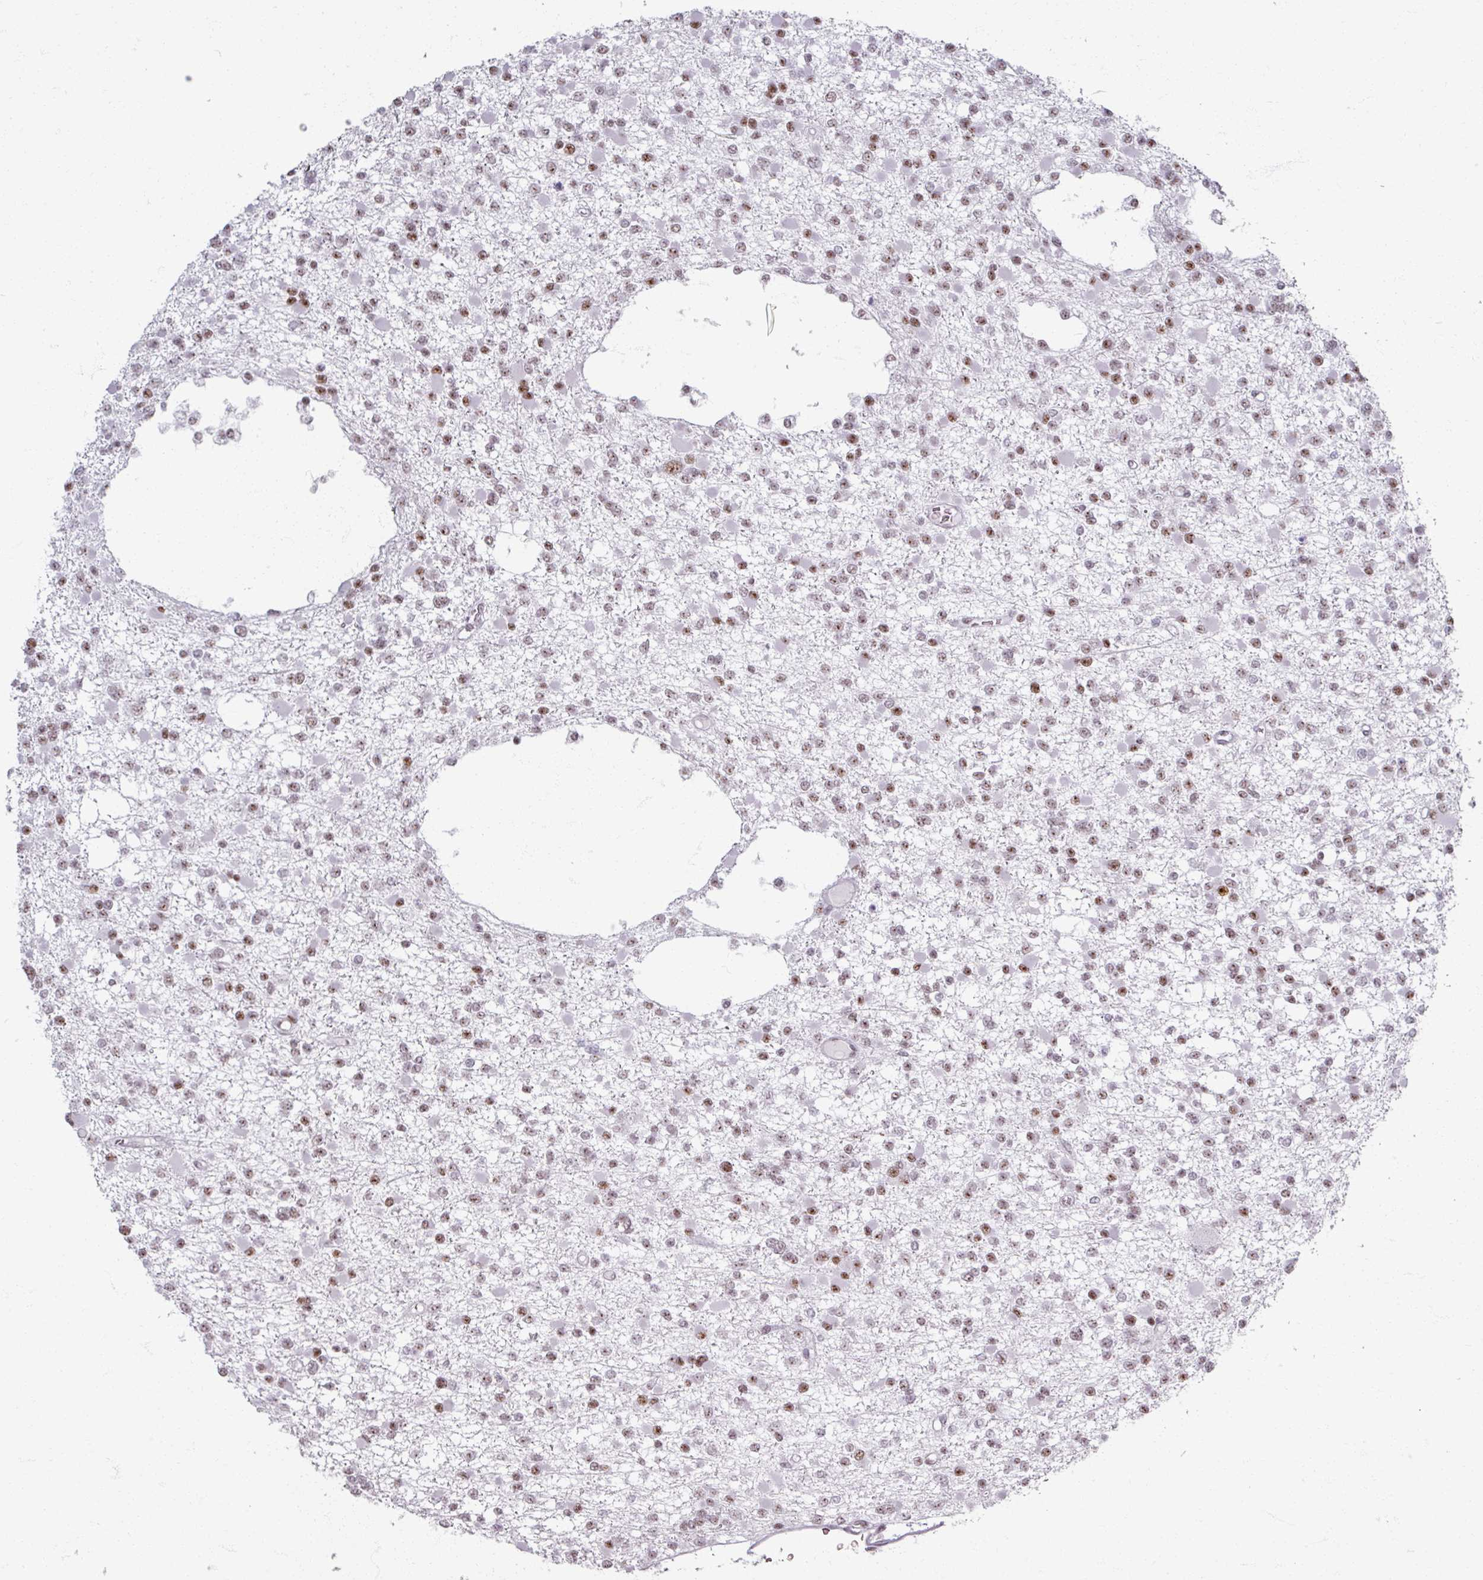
{"staining": {"intensity": "moderate", "quantity": ">75%", "location": "nuclear"}, "tissue": "glioma", "cell_type": "Tumor cells", "image_type": "cancer", "snomed": [{"axis": "morphology", "description": "Glioma, malignant, Low grade"}, {"axis": "topography", "description": "Brain"}], "caption": "This histopathology image demonstrates glioma stained with IHC to label a protein in brown. The nuclear of tumor cells show moderate positivity for the protein. Nuclei are counter-stained blue.", "gene": "ADAR", "patient": {"sex": "female", "age": 22}}